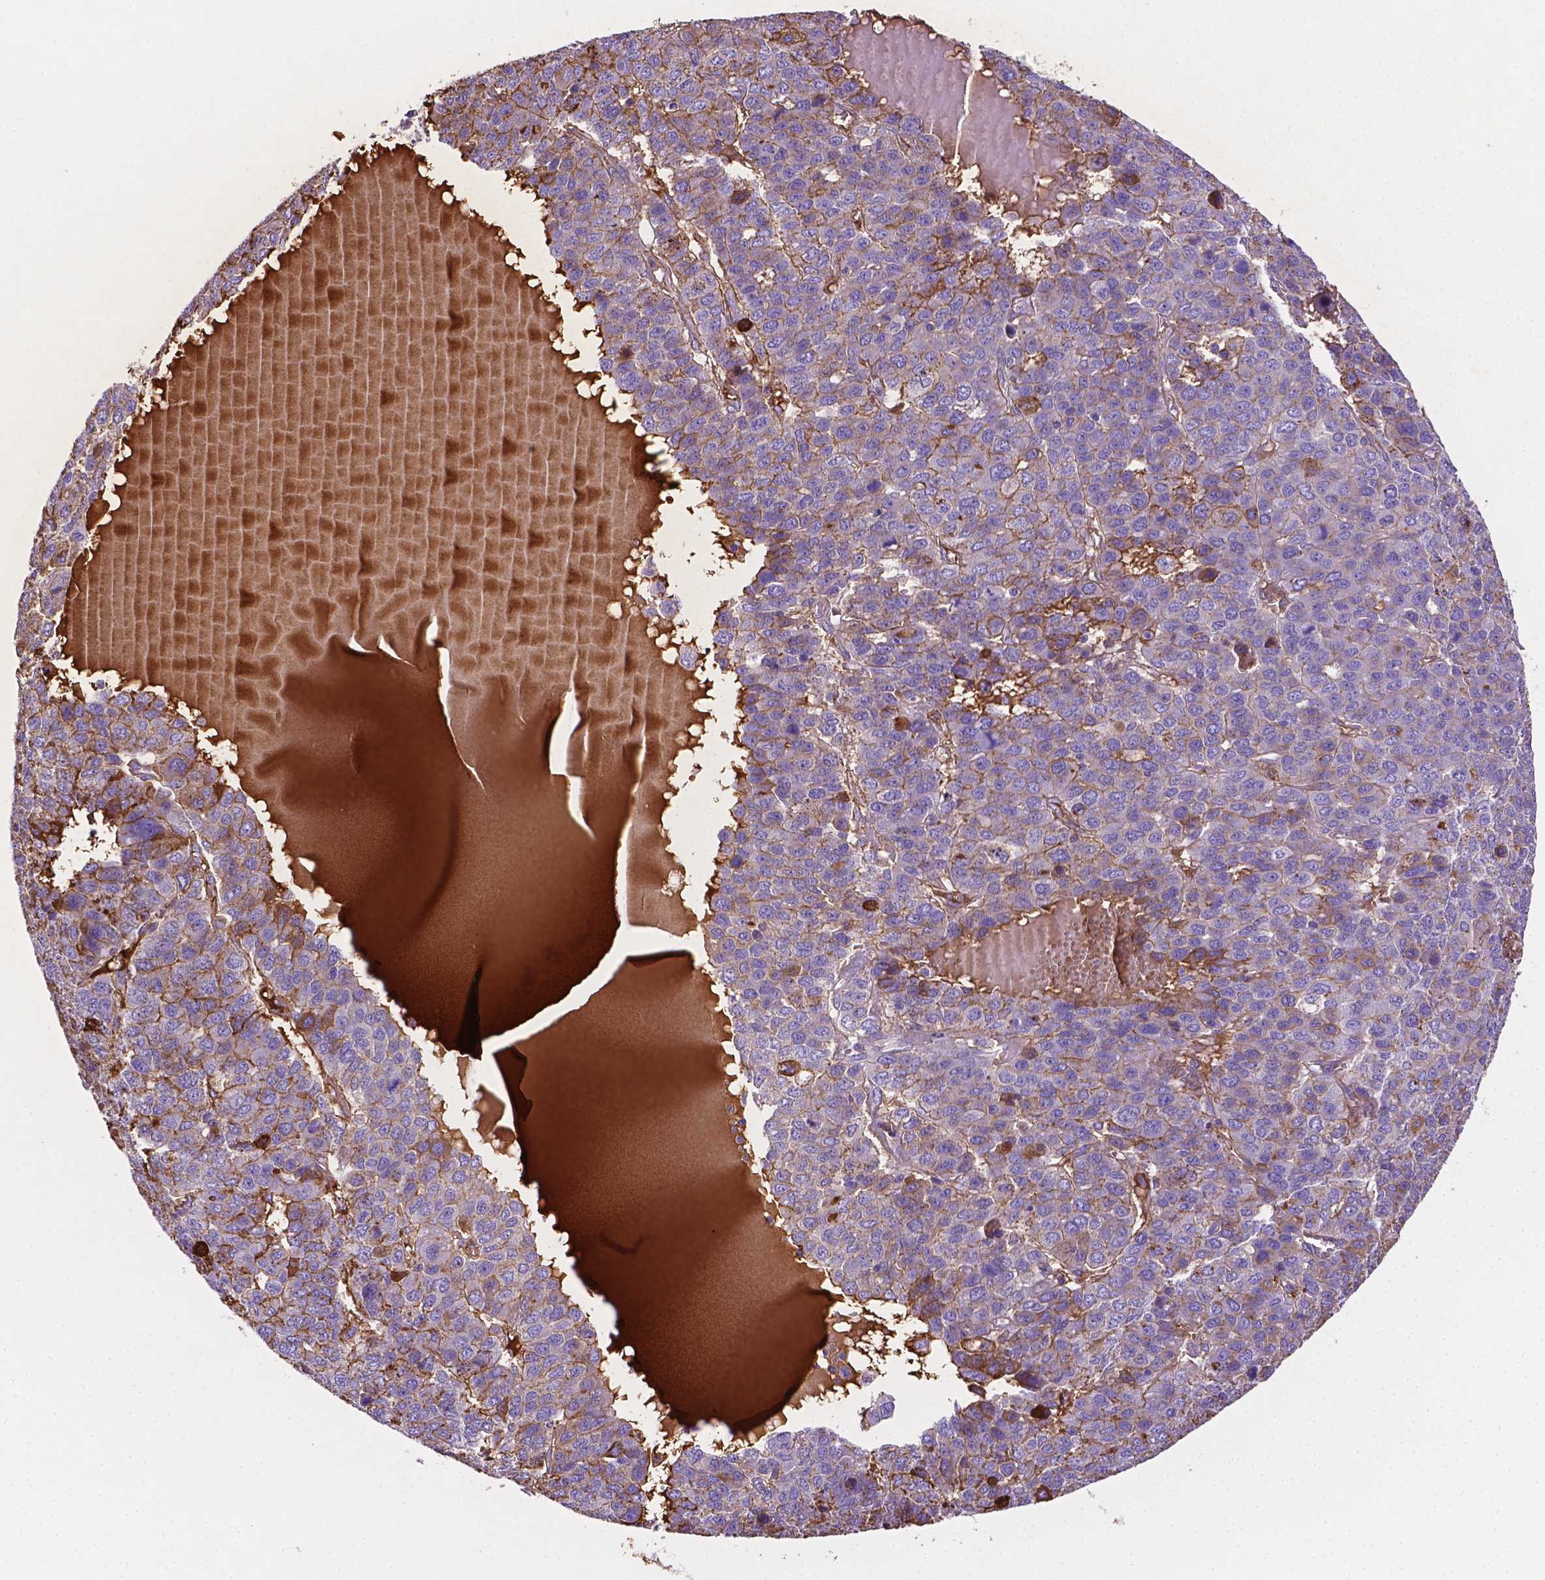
{"staining": {"intensity": "strong", "quantity": "25%-75%", "location": "cytoplasmic/membranous"}, "tissue": "liver cancer", "cell_type": "Tumor cells", "image_type": "cancer", "snomed": [{"axis": "morphology", "description": "Carcinoma, Hepatocellular, NOS"}, {"axis": "topography", "description": "Liver"}], "caption": "Tumor cells exhibit high levels of strong cytoplasmic/membranous positivity in about 25%-75% of cells in hepatocellular carcinoma (liver).", "gene": "APOE", "patient": {"sex": "male", "age": 69}}